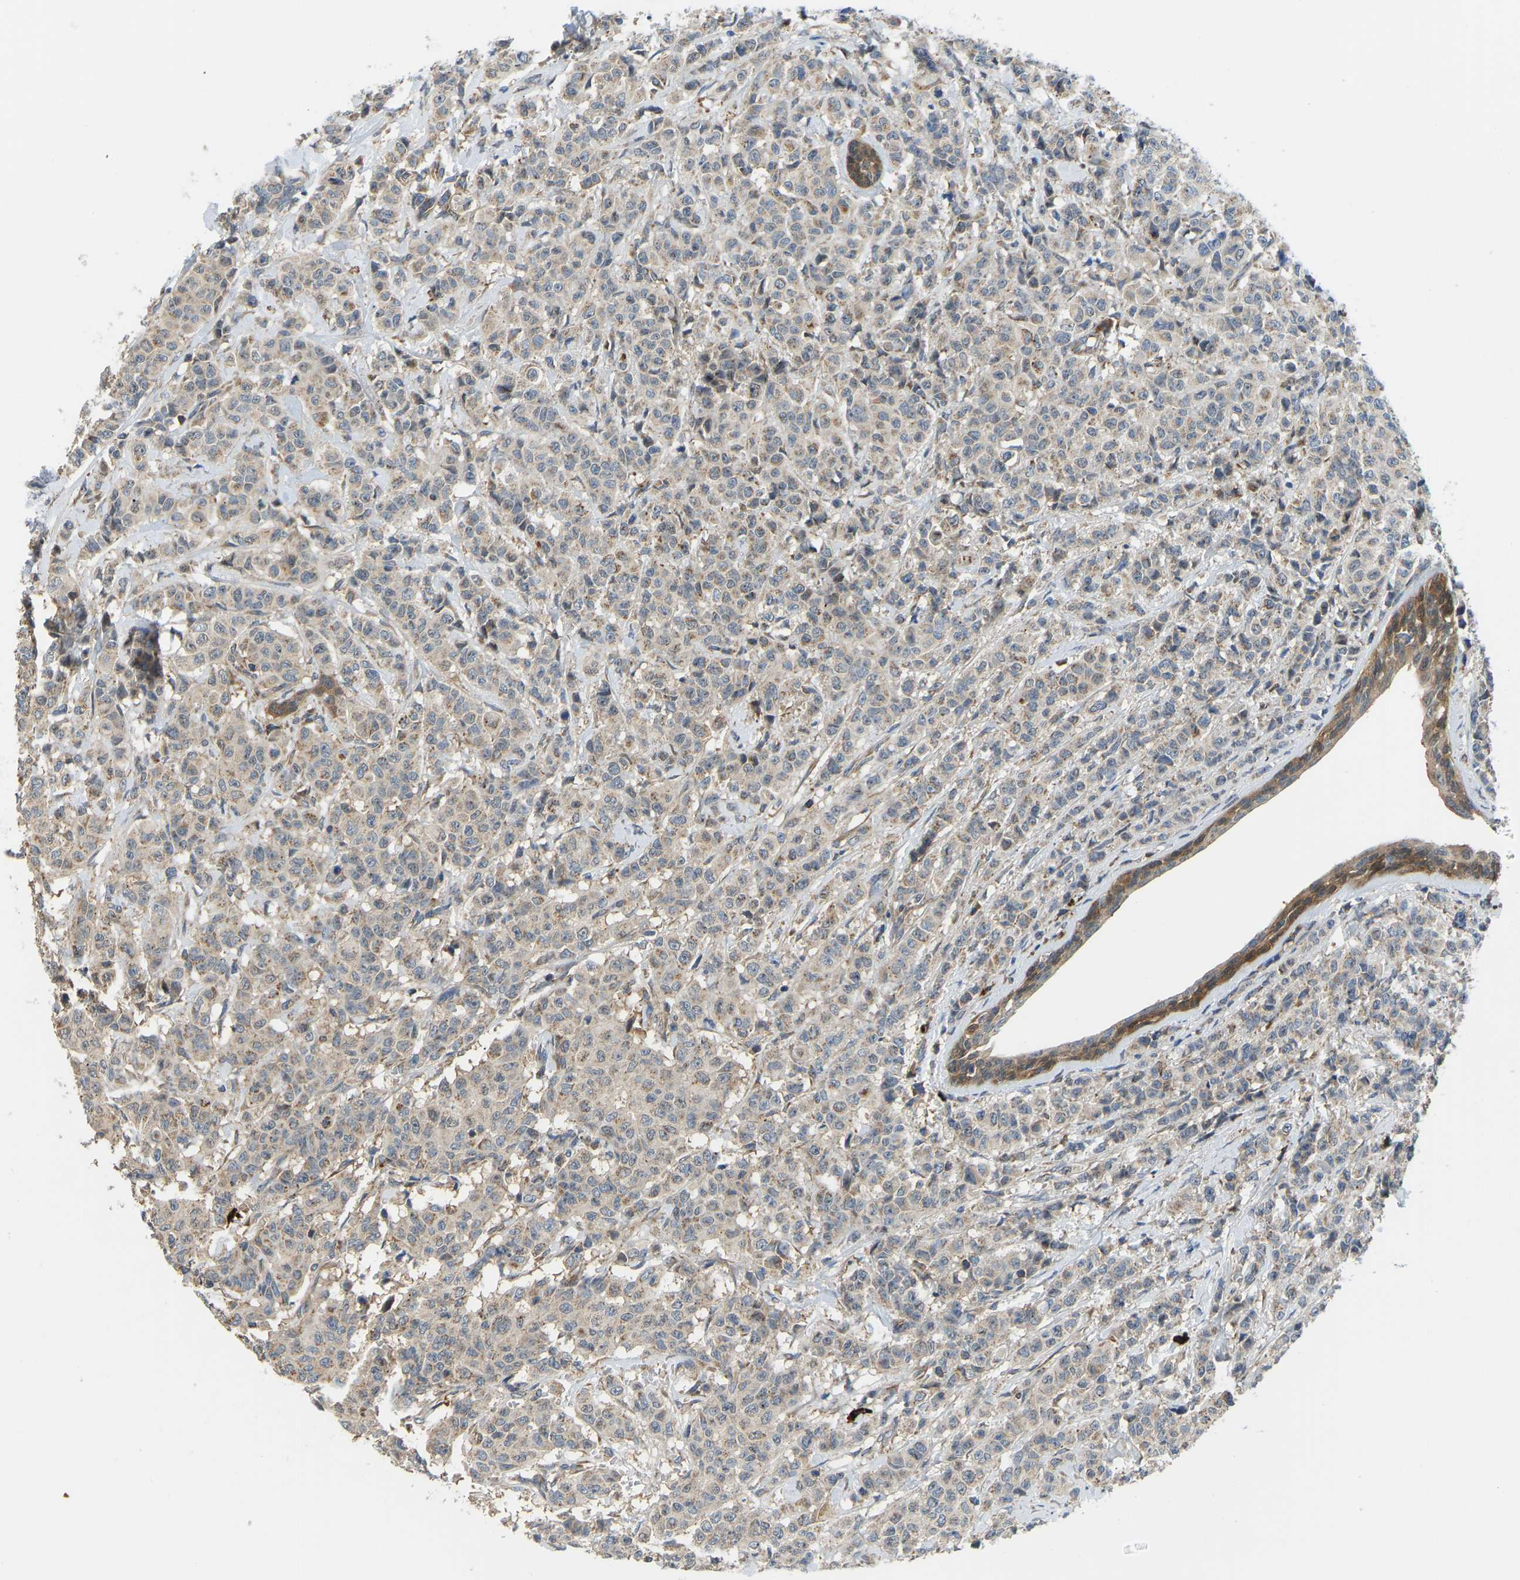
{"staining": {"intensity": "weak", "quantity": ">75%", "location": "cytoplasmic/membranous"}, "tissue": "breast cancer", "cell_type": "Tumor cells", "image_type": "cancer", "snomed": [{"axis": "morphology", "description": "Normal tissue, NOS"}, {"axis": "morphology", "description": "Duct carcinoma"}, {"axis": "topography", "description": "Breast"}], "caption": "Human invasive ductal carcinoma (breast) stained for a protein (brown) reveals weak cytoplasmic/membranous positive staining in approximately >75% of tumor cells.", "gene": "RBP1", "patient": {"sex": "female", "age": 40}}